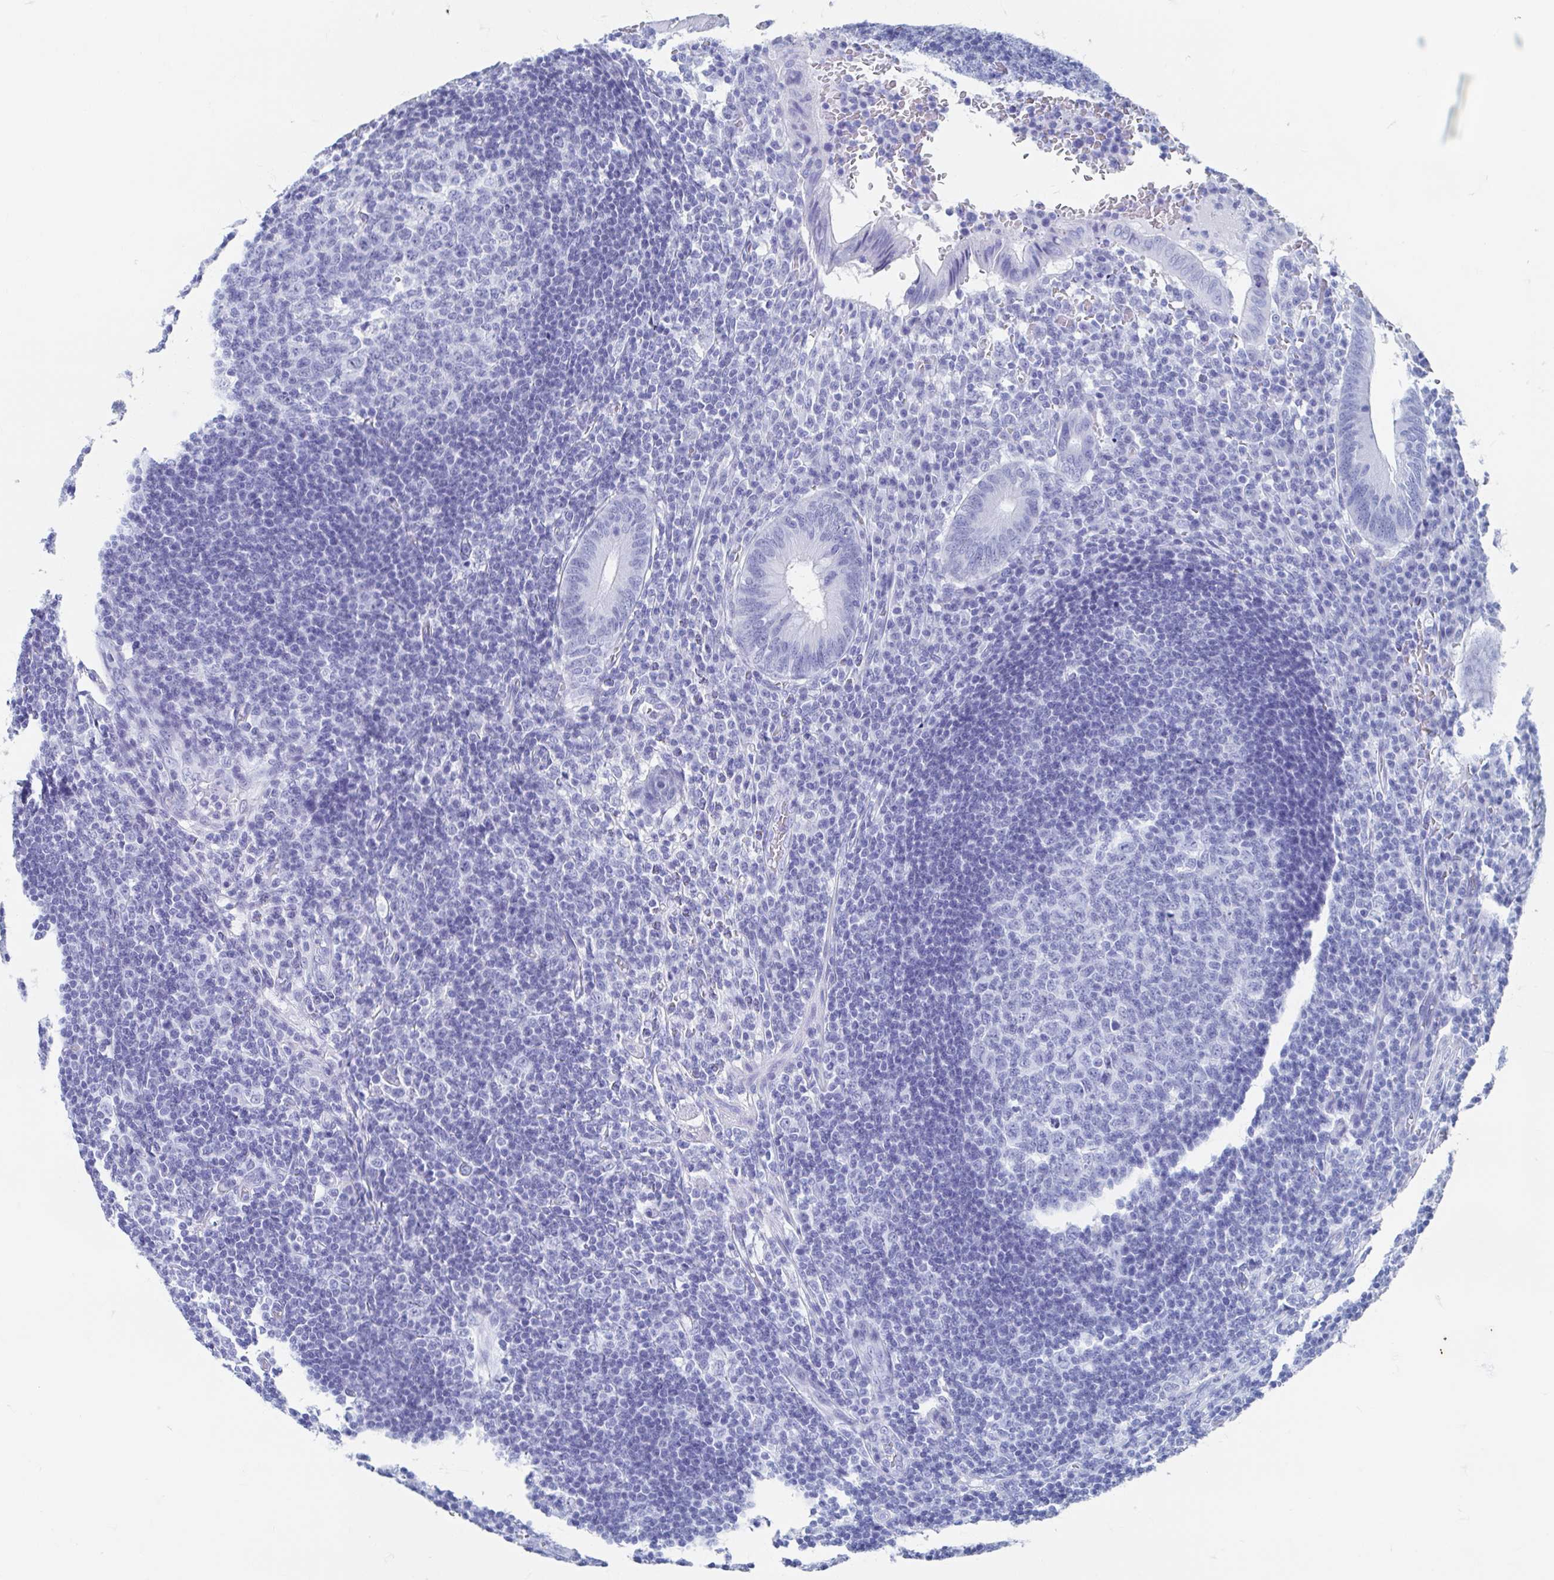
{"staining": {"intensity": "negative", "quantity": "none", "location": "none"}, "tissue": "appendix", "cell_type": "Glandular cells", "image_type": "normal", "snomed": [{"axis": "morphology", "description": "Normal tissue, NOS"}, {"axis": "topography", "description": "Appendix"}], "caption": "Protein analysis of normal appendix displays no significant expression in glandular cells.", "gene": "HDGFL1", "patient": {"sex": "male", "age": 18}}